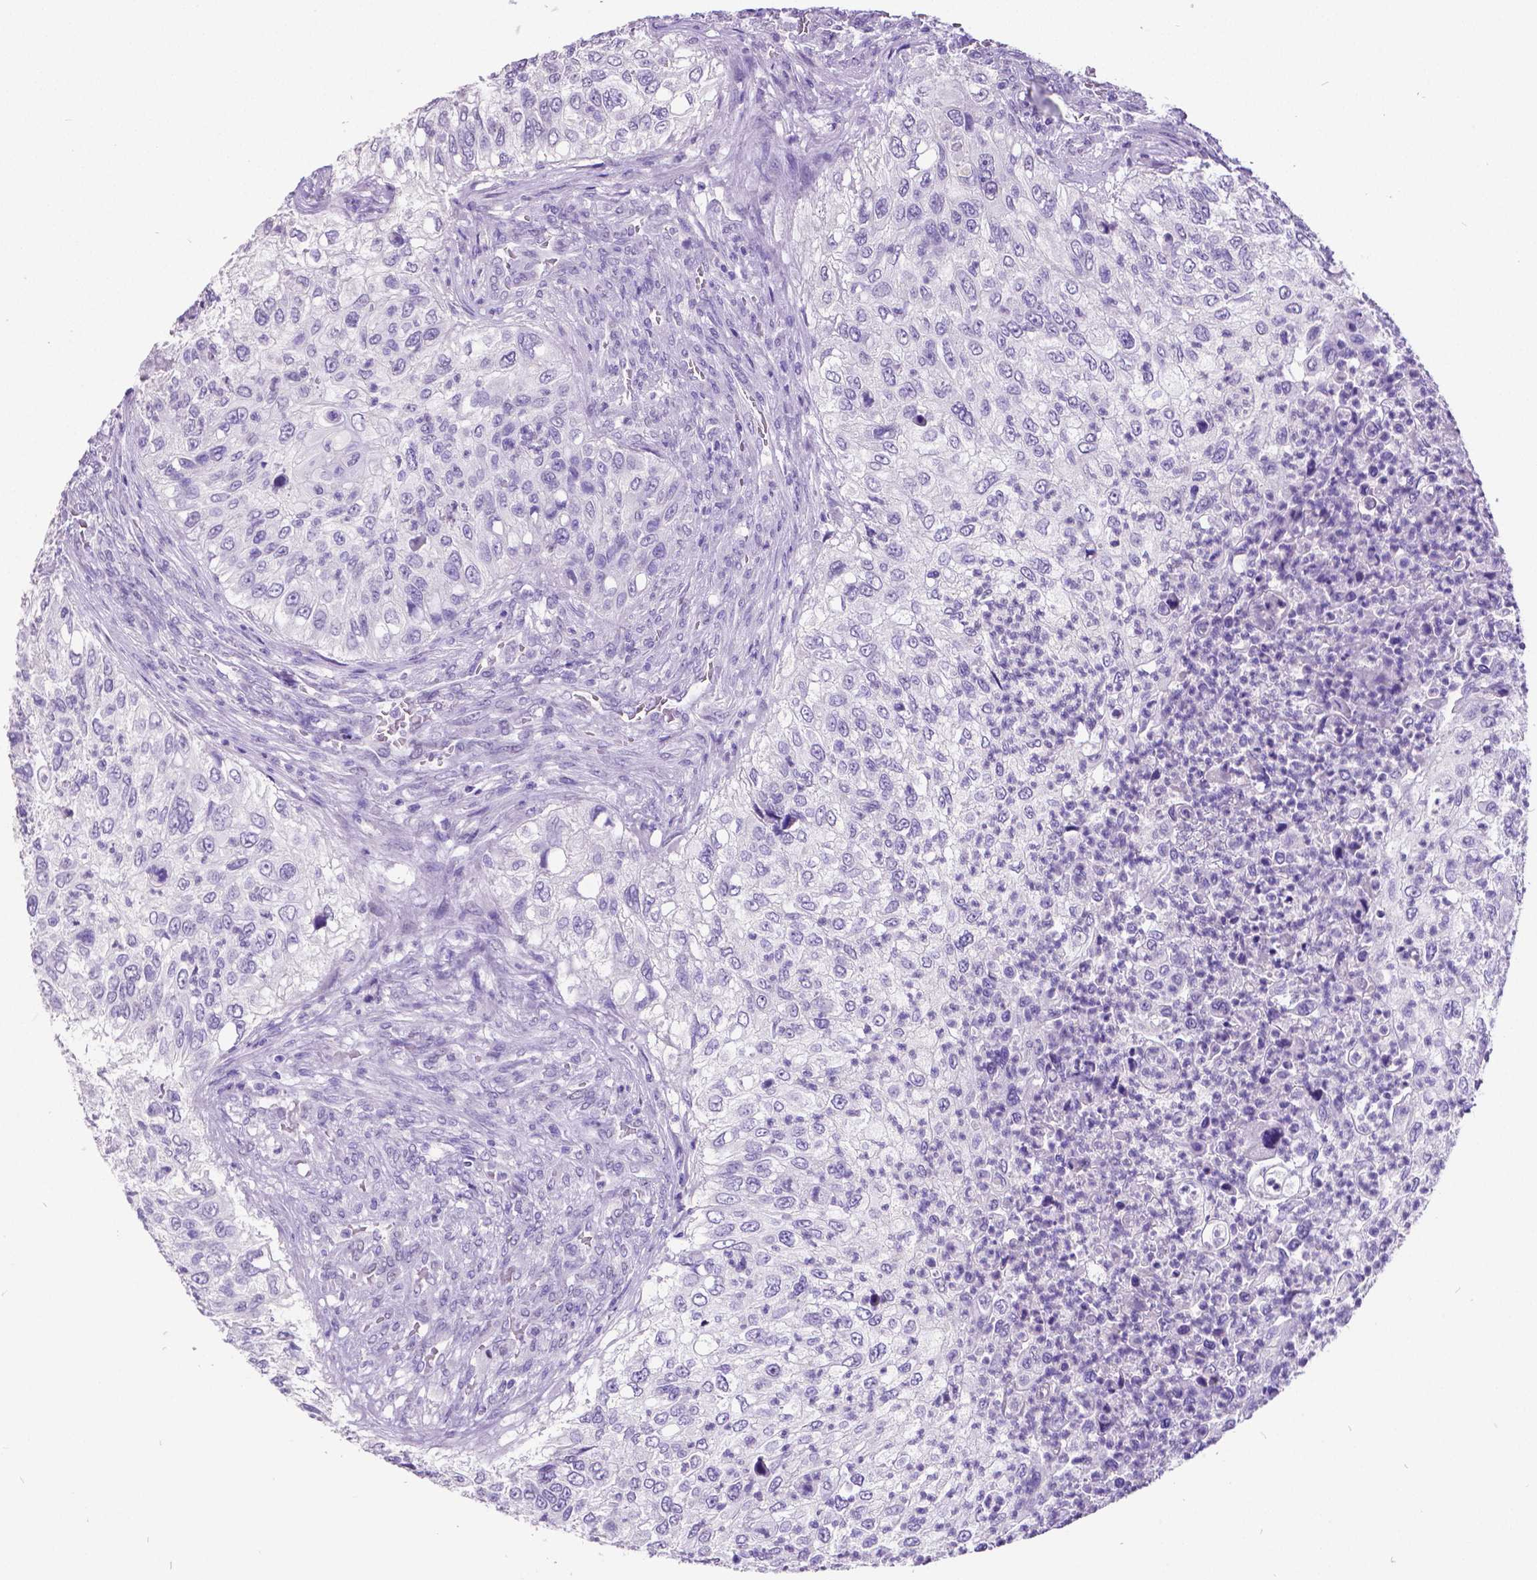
{"staining": {"intensity": "negative", "quantity": "none", "location": "none"}, "tissue": "urothelial cancer", "cell_type": "Tumor cells", "image_type": "cancer", "snomed": [{"axis": "morphology", "description": "Urothelial carcinoma, High grade"}, {"axis": "topography", "description": "Urinary bladder"}], "caption": "A high-resolution image shows immunohistochemistry (IHC) staining of urothelial cancer, which reveals no significant expression in tumor cells. (DAB IHC visualized using brightfield microscopy, high magnification).", "gene": "SATB2", "patient": {"sex": "female", "age": 60}}